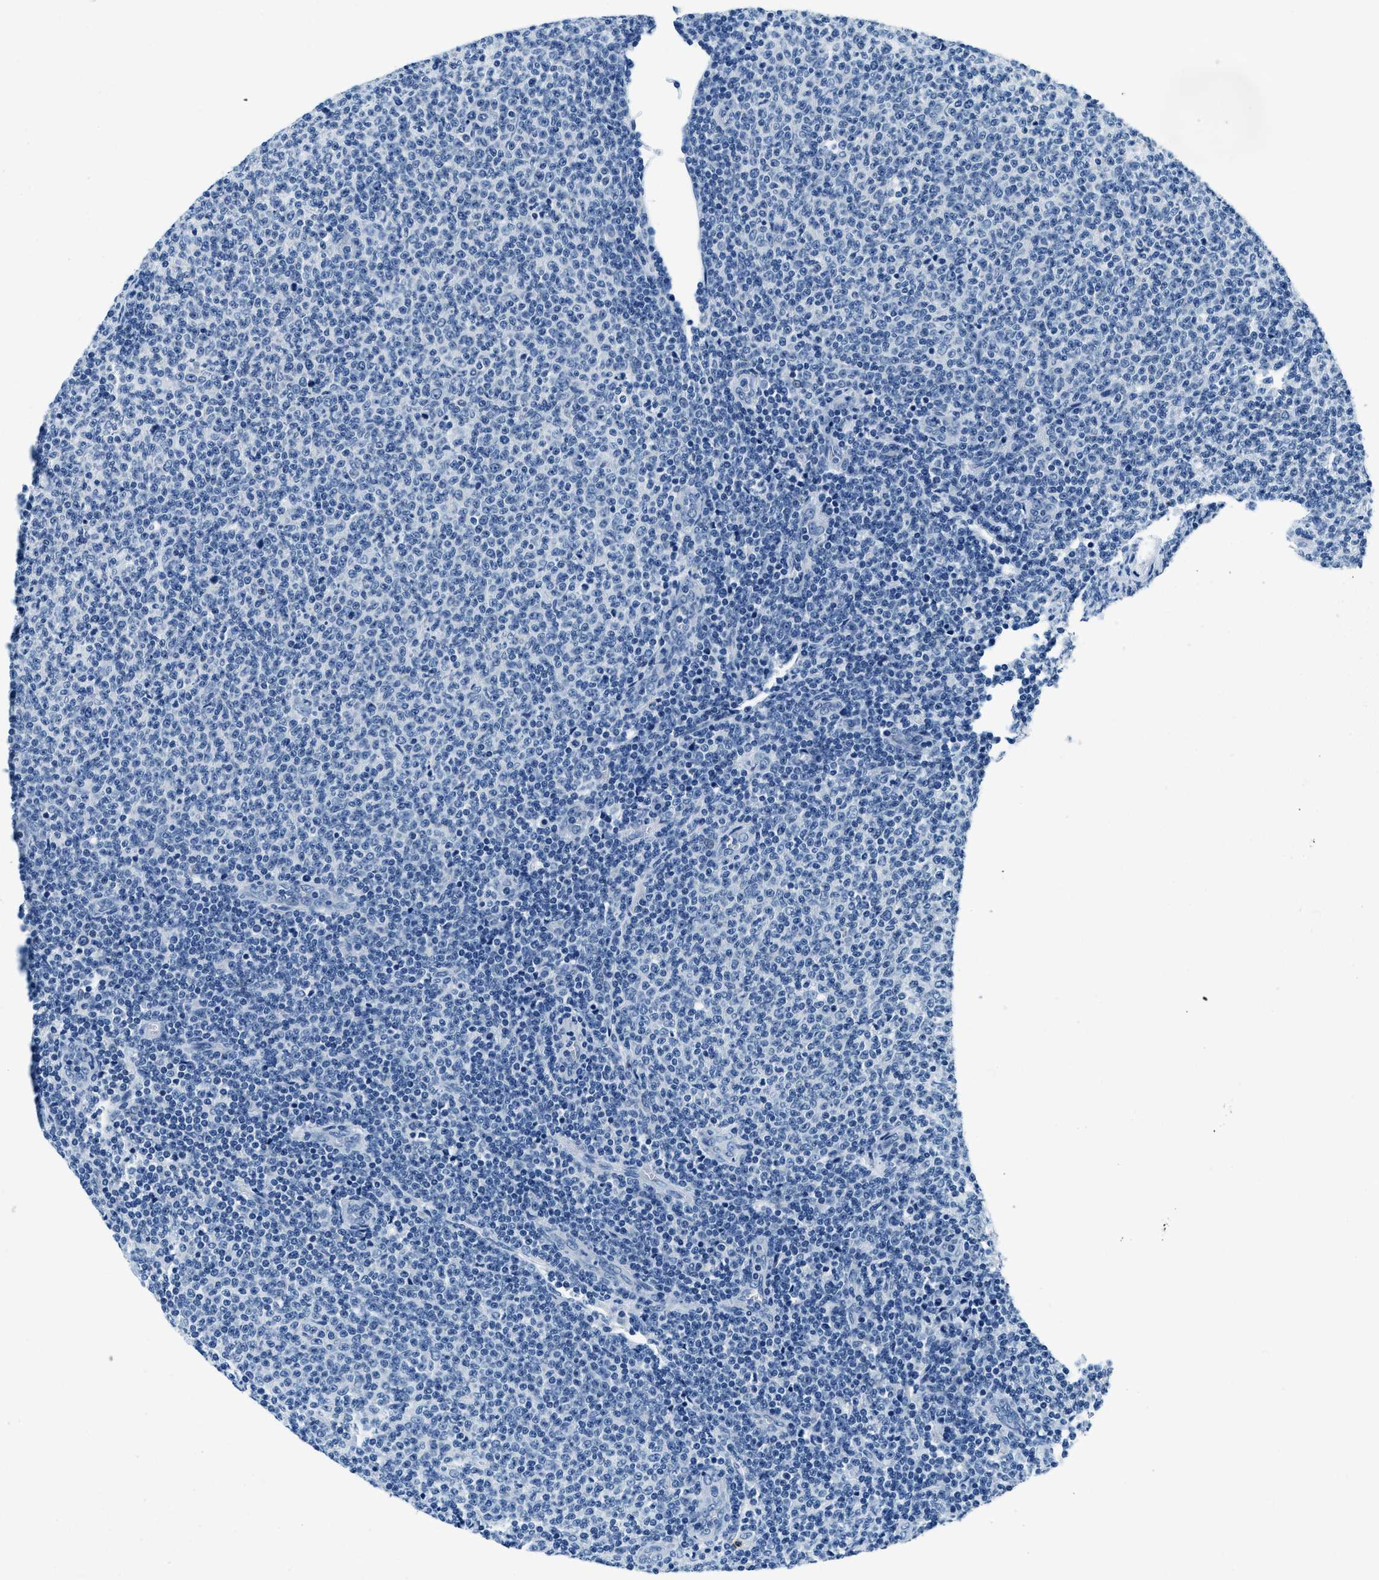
{"staining": {"intensity": "negative", "quantity": "none", "location": "none"}, "tissue": "lymphoma", "cell_type": "Tumor cells", "image_type": "cancer", "snomed": [{"axis": "morphology", "description": "Malignant lymphoma, non-Hodgkin's type, Low grade"}, {"axis": "topography", "description": "Lymph node"}], "caption": "This photomicrograph is of lymphoma stained with immunohistochemistry (IHC) to label a protein in brown with the nuclei are counter-stained blue. There is no staining in tumor cells. (Brightfield microscopy of DAB immunohistochemistry (IHC) at high magnification).", "gene": "UBAC2", "patient": {"sex": "male", "age": 66}}